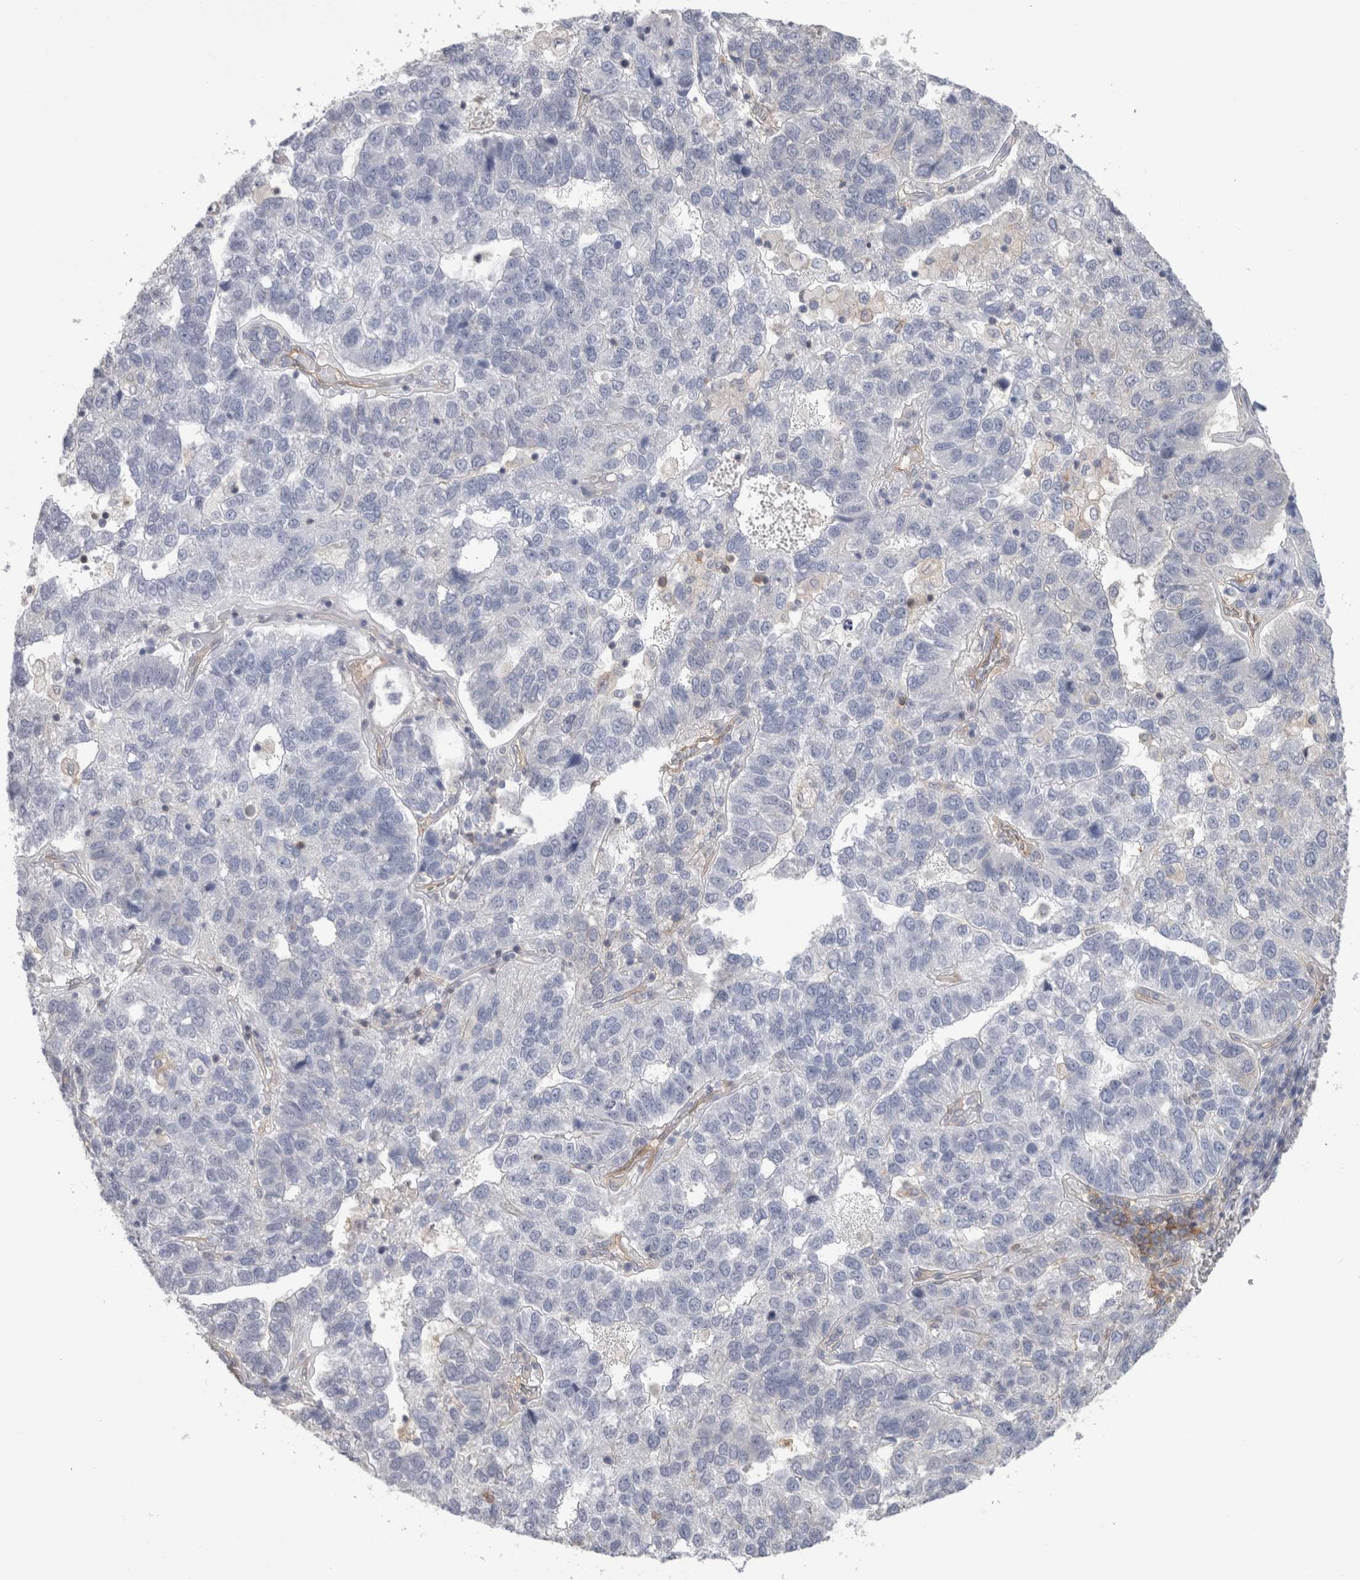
{"staining": {"intensity": "negative", "quantity": "none", "location": "none"}, "tissue": "pancreatic cancer", "cell_type": "Tumor cells", "image_type": "cancer", "snomed": [{"axis": "morphology", "description": "Adenocarcinoma, NOS"}, {"axis": "topography", "description": "Pancreas"}], "caption": "This is an immunohistochemistry photomicrograph of pancreatic cancer (adenocarcinoma). There is no staining in tumor cells.", "gene": "SCRN1", "patient": {"sex": "female", "age": 61}}